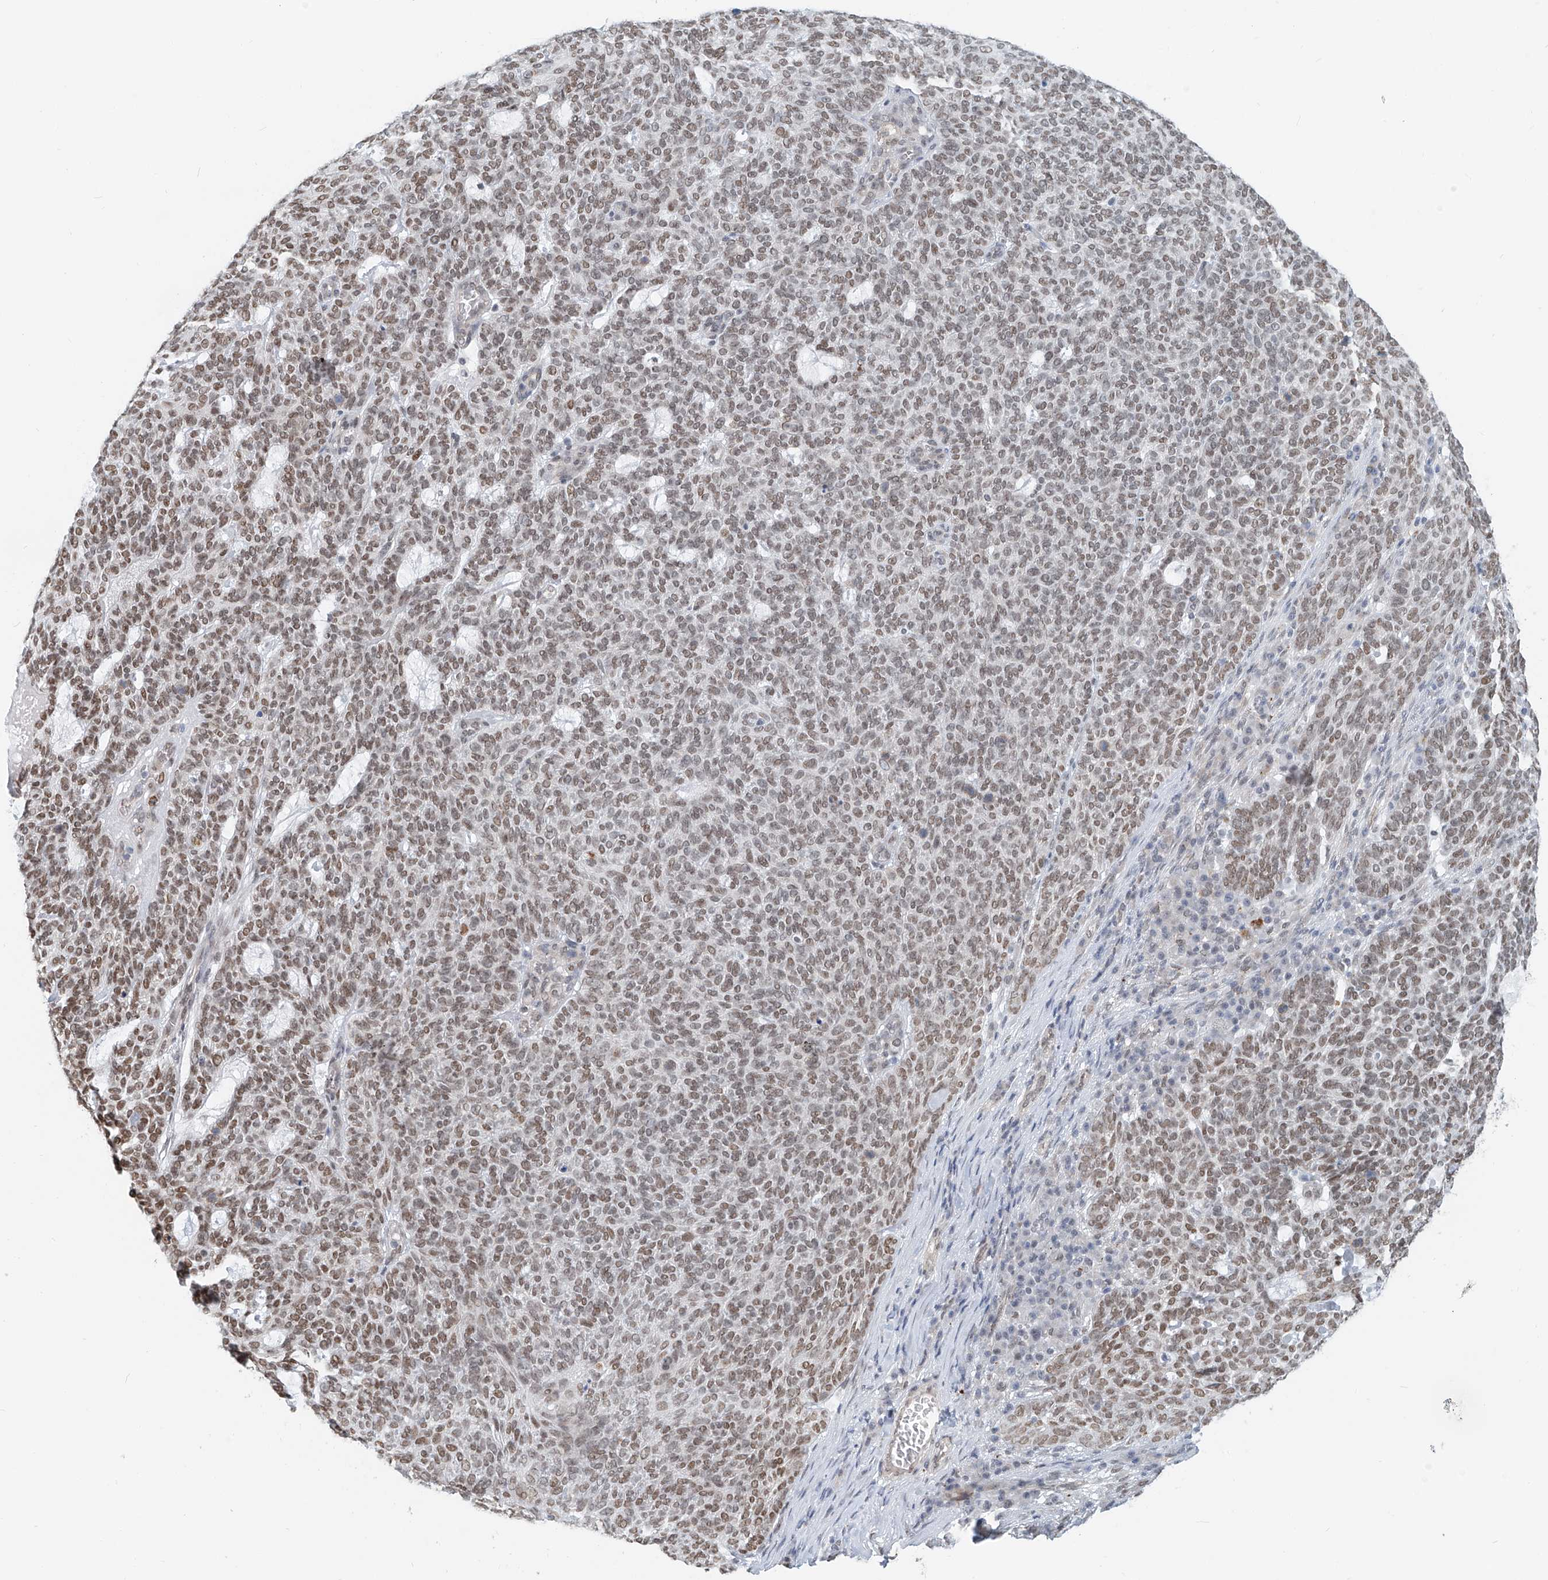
{"staining": {"intensity": "moderate", "quantity": ">75%", "location": "nuclear"}, "tissue": "skin cancer", "cell_type": "Tumor cells", "image_type": "cancer", "snomed": [{"axis": "morphology", "description": "Squamous cell carcinoma, NOS"}, {"axis": "topography", "description": "Skin"}], "caption": "A brown stain shows moderate nuclear positivity of a protein in human skin squamous cell carcinoma tumor cells. The staining is performed using DAB (3,3'-diaminobenzidine) brown chromogen to label protein expression. The nuclei are counter-stained blue using hematoxylin.", "gene": "SASH1", "patient": {"sex": "female", "age": 90}}